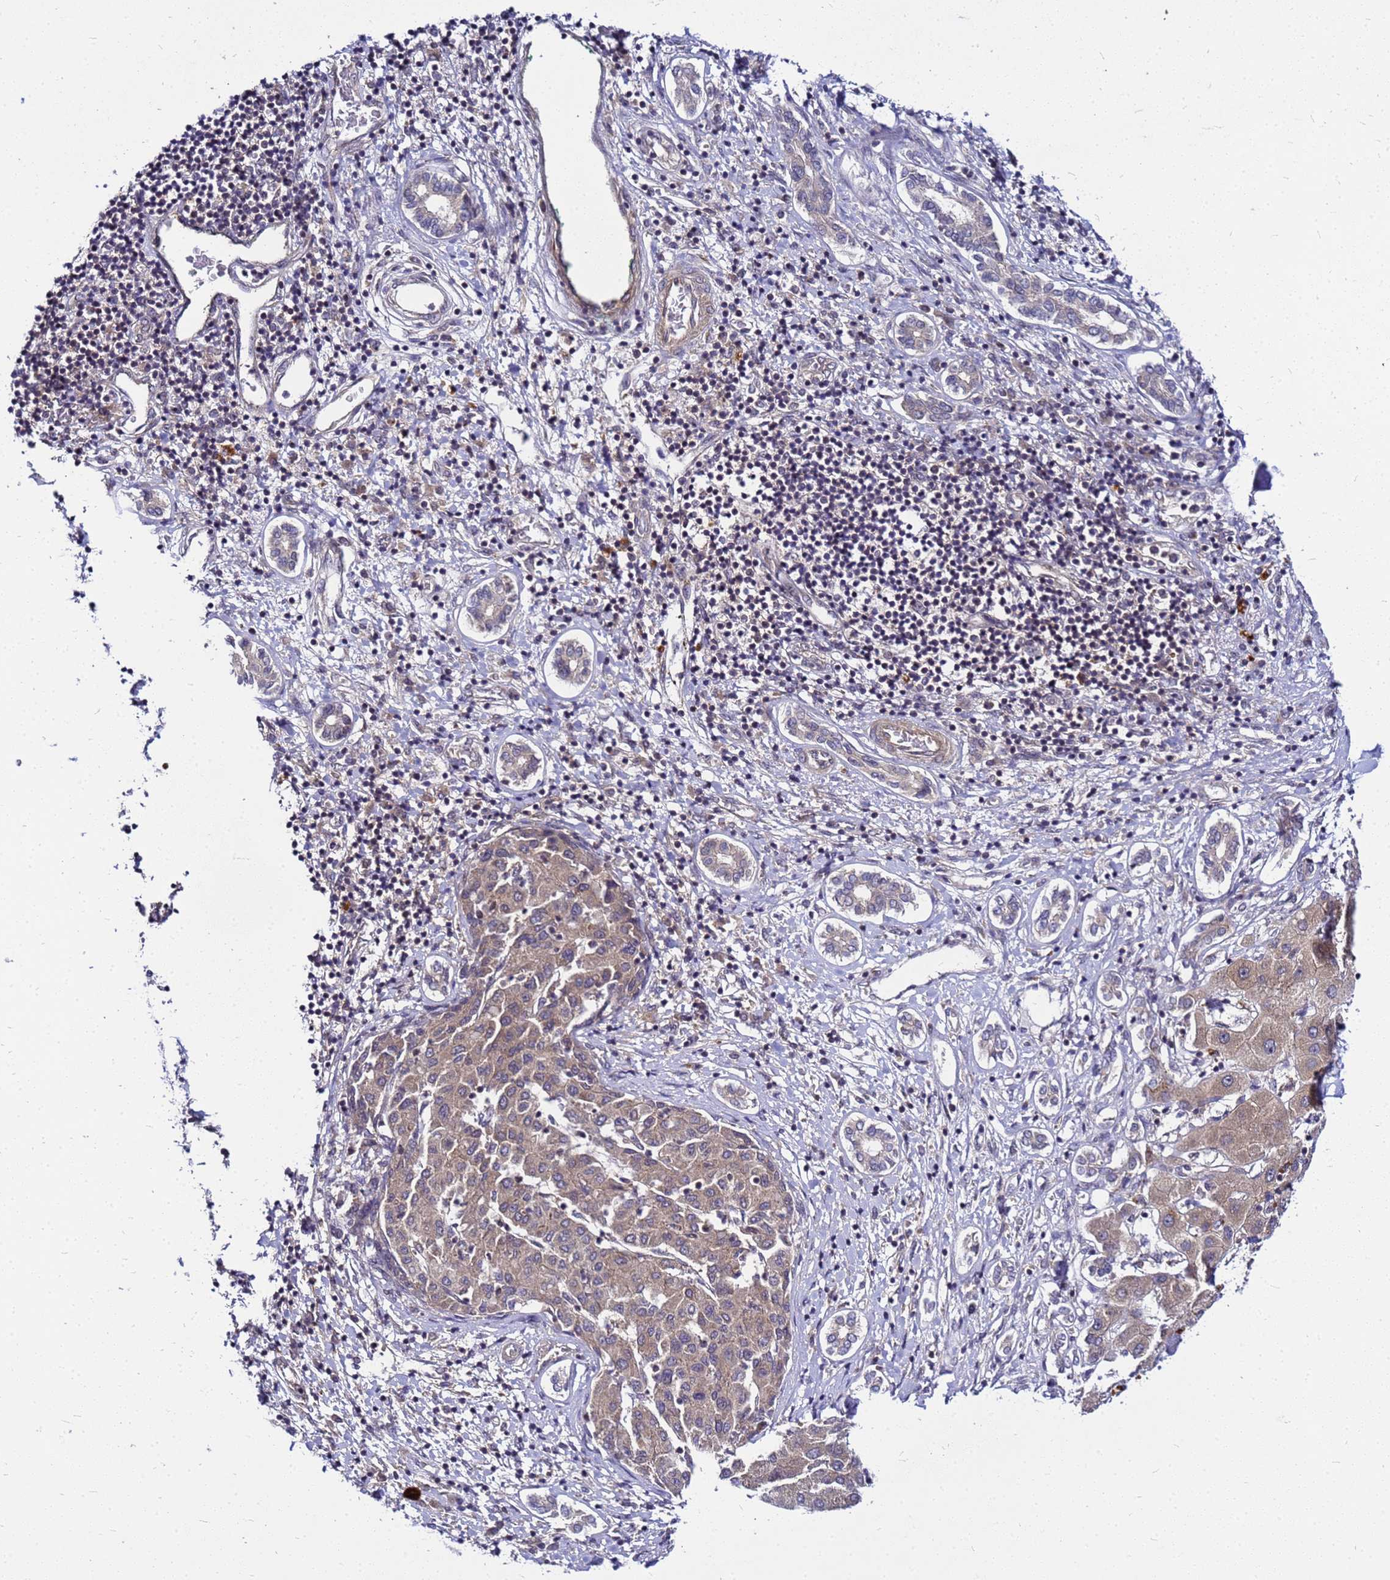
{"staining": {"intensity": "moderate", "quantity": ">75%", "location": "cytoplasmic/membranous"}, "tissue": "liver cancer", "cell_type": "Tumor cells", "image_type": "cancer", "snomed": [{"axis": "morphology", "description": "Carcinoma, Hepatocellular, NOS"}, {"axis": "topography", "description": "Liver"}], "caption": "Tumor cells demonstrate moderate cytoplasmic/membranous positivity in approximately >75% of cells in liver hepatocellular carcinoma.", "gene": "SAT1", "patient": {"sex": "male", "age": 65}}